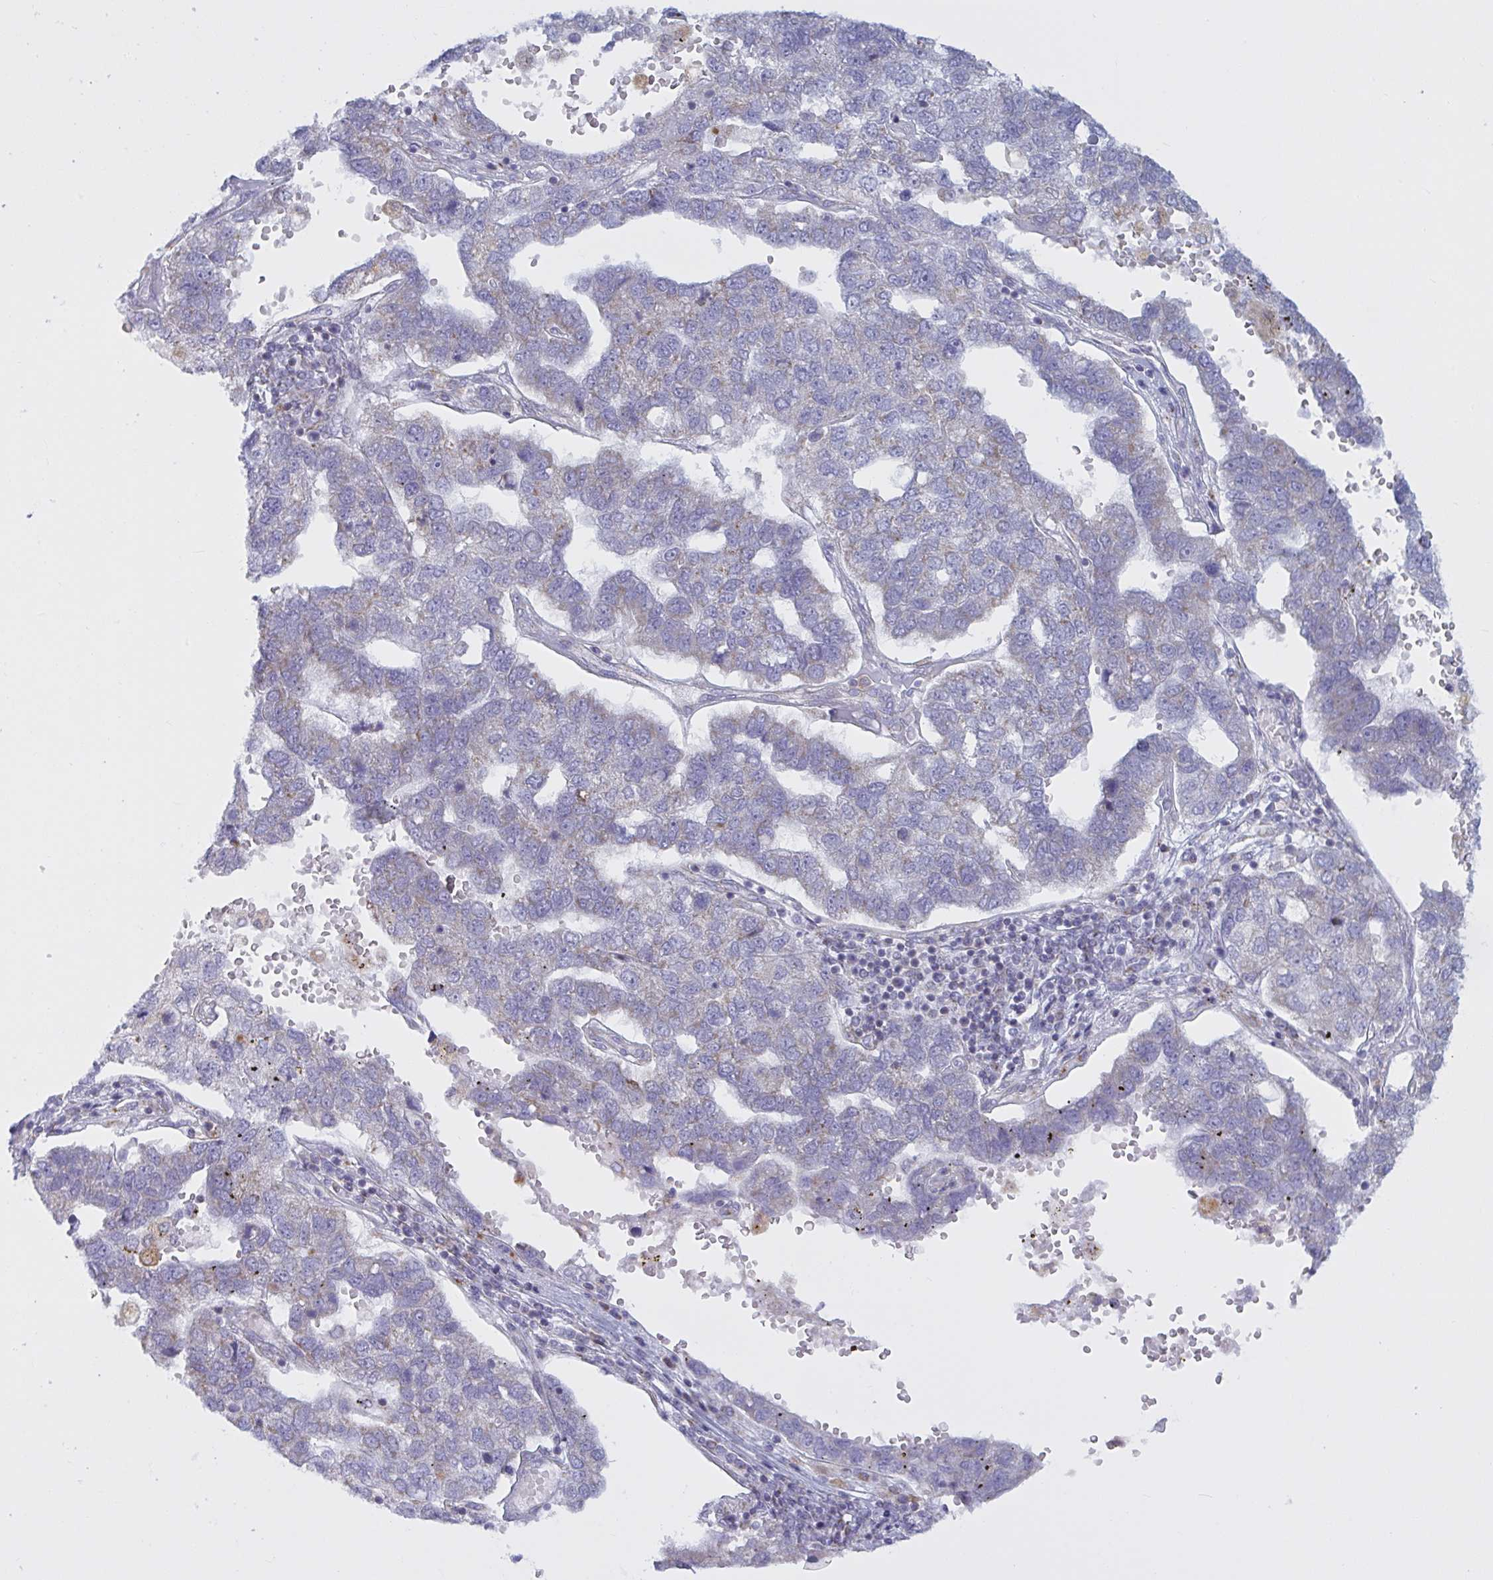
{"staining": {"intensity": "negative", "quantity": "none", "location": "none"}, "tissue": "pancreatic cancer", "cell_type": "Tumor cells", "image_type": "cancer", "snomed": [{"axis": "morphology", "description": "Adenocarcinoma, NOS"}, {"axis": "topography", "description": "Pancreas"}], "caption": "The micrograph demonstrates no significant positivity in tumor cells of pancreatic cancer (adenocarcinoma). The staining was performed using DAB (3,3'-diaminobenzidine) to visualize the protein expression in brown, while the nuclei were stained in blue with hematoxylin (Magnification: 20x).", "gene": "ATG9A", "patient": {"sex": "female", "age": 61}}